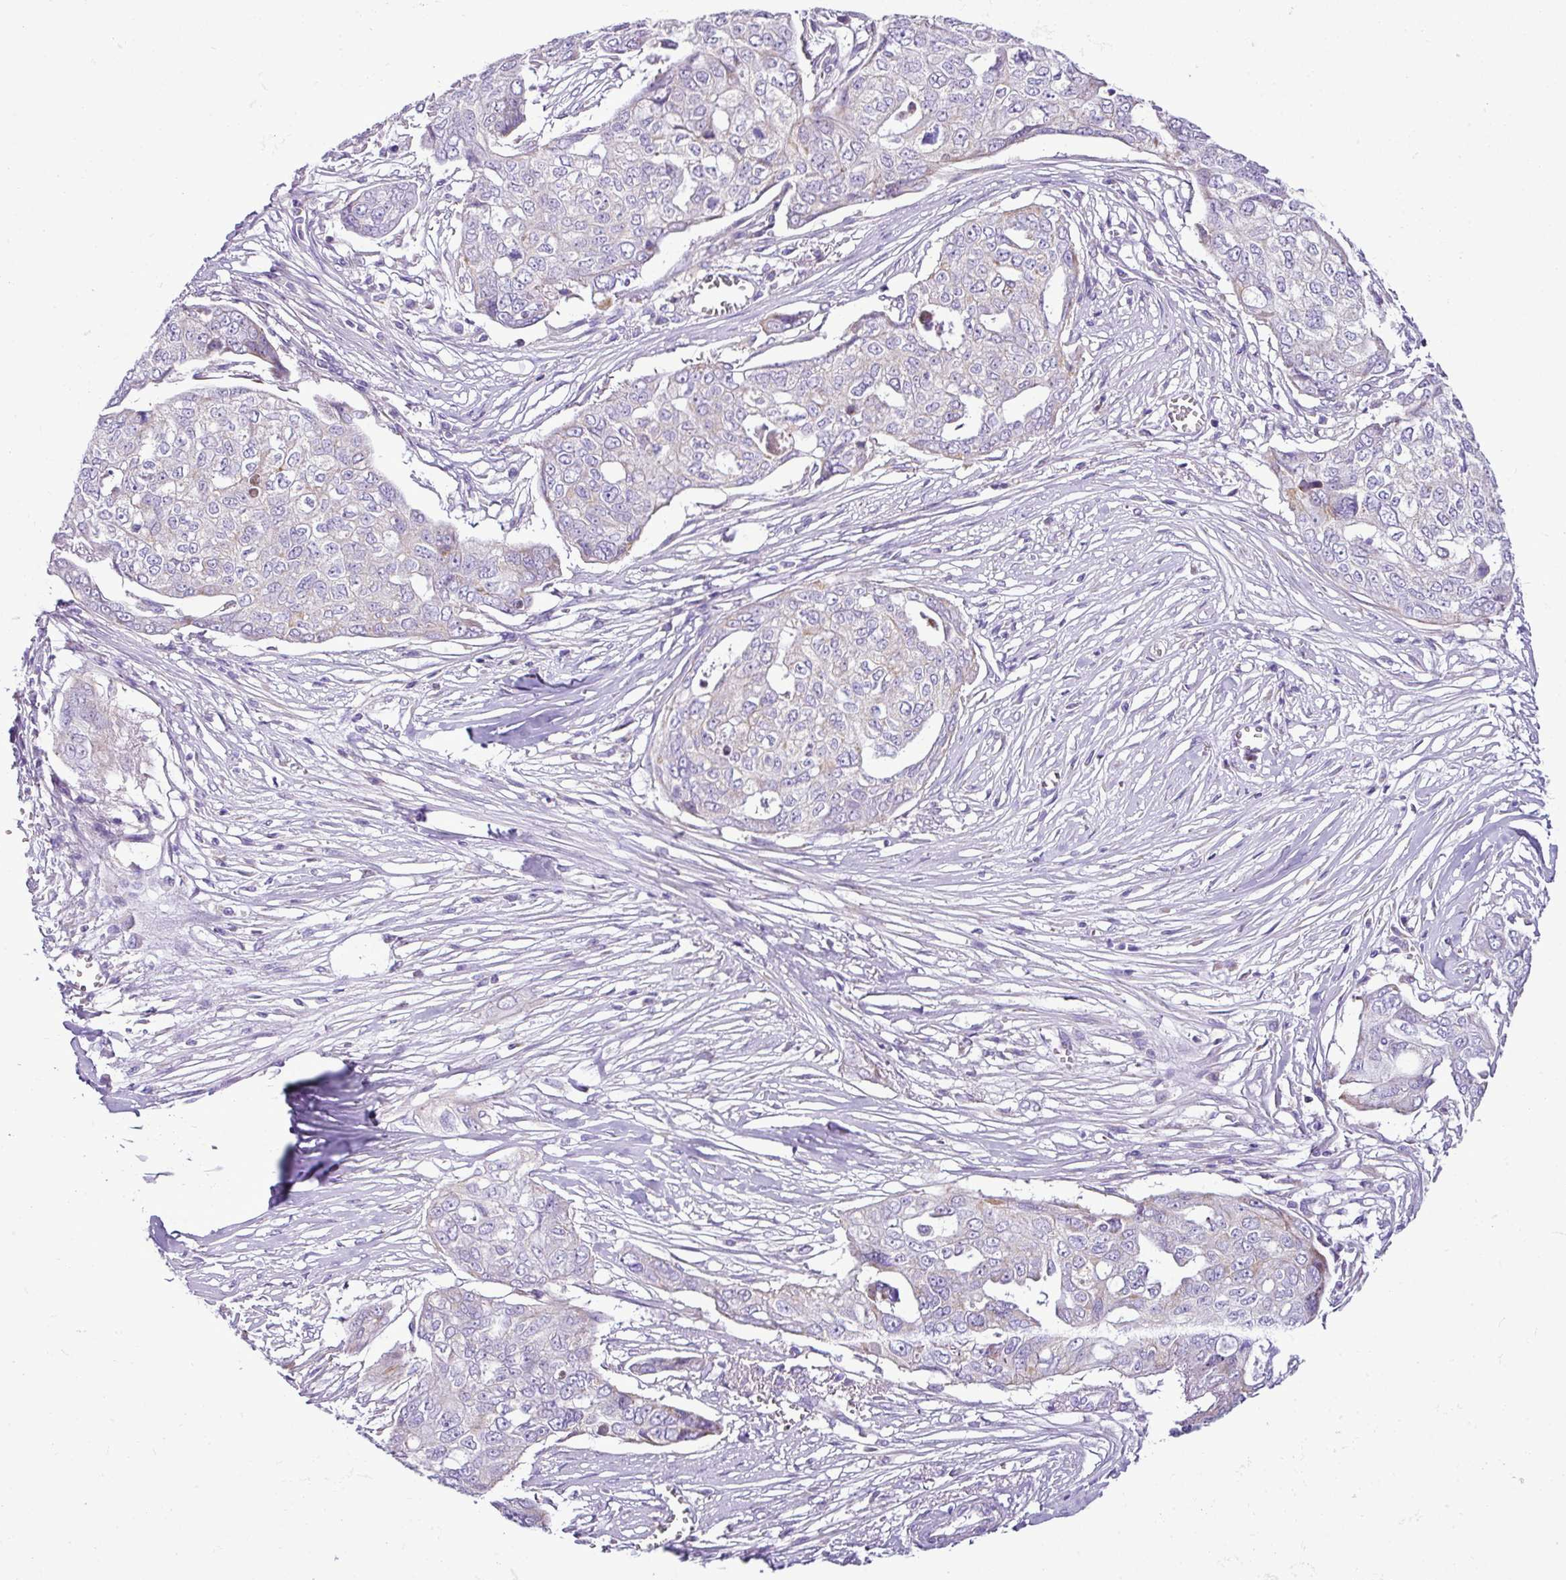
{"staining": {"intensity": "weak", "quantity": "<25%", "location": "cytoplasmic/membranous"}, "tissue": "ovarian cancer", "cell_type": "Tumor cells", "image_type": "cancer", "snomed": [{"axis": "morphology", "description": "Carcinoma, endometroid"}, {"axis": "topography", "description": "Ovary"}], "caption": "Tumor cells are negative for protein expression in human ovarian cancer.", "gene": "PGAP4", "patient": {"sex": "female", "age": 70}}